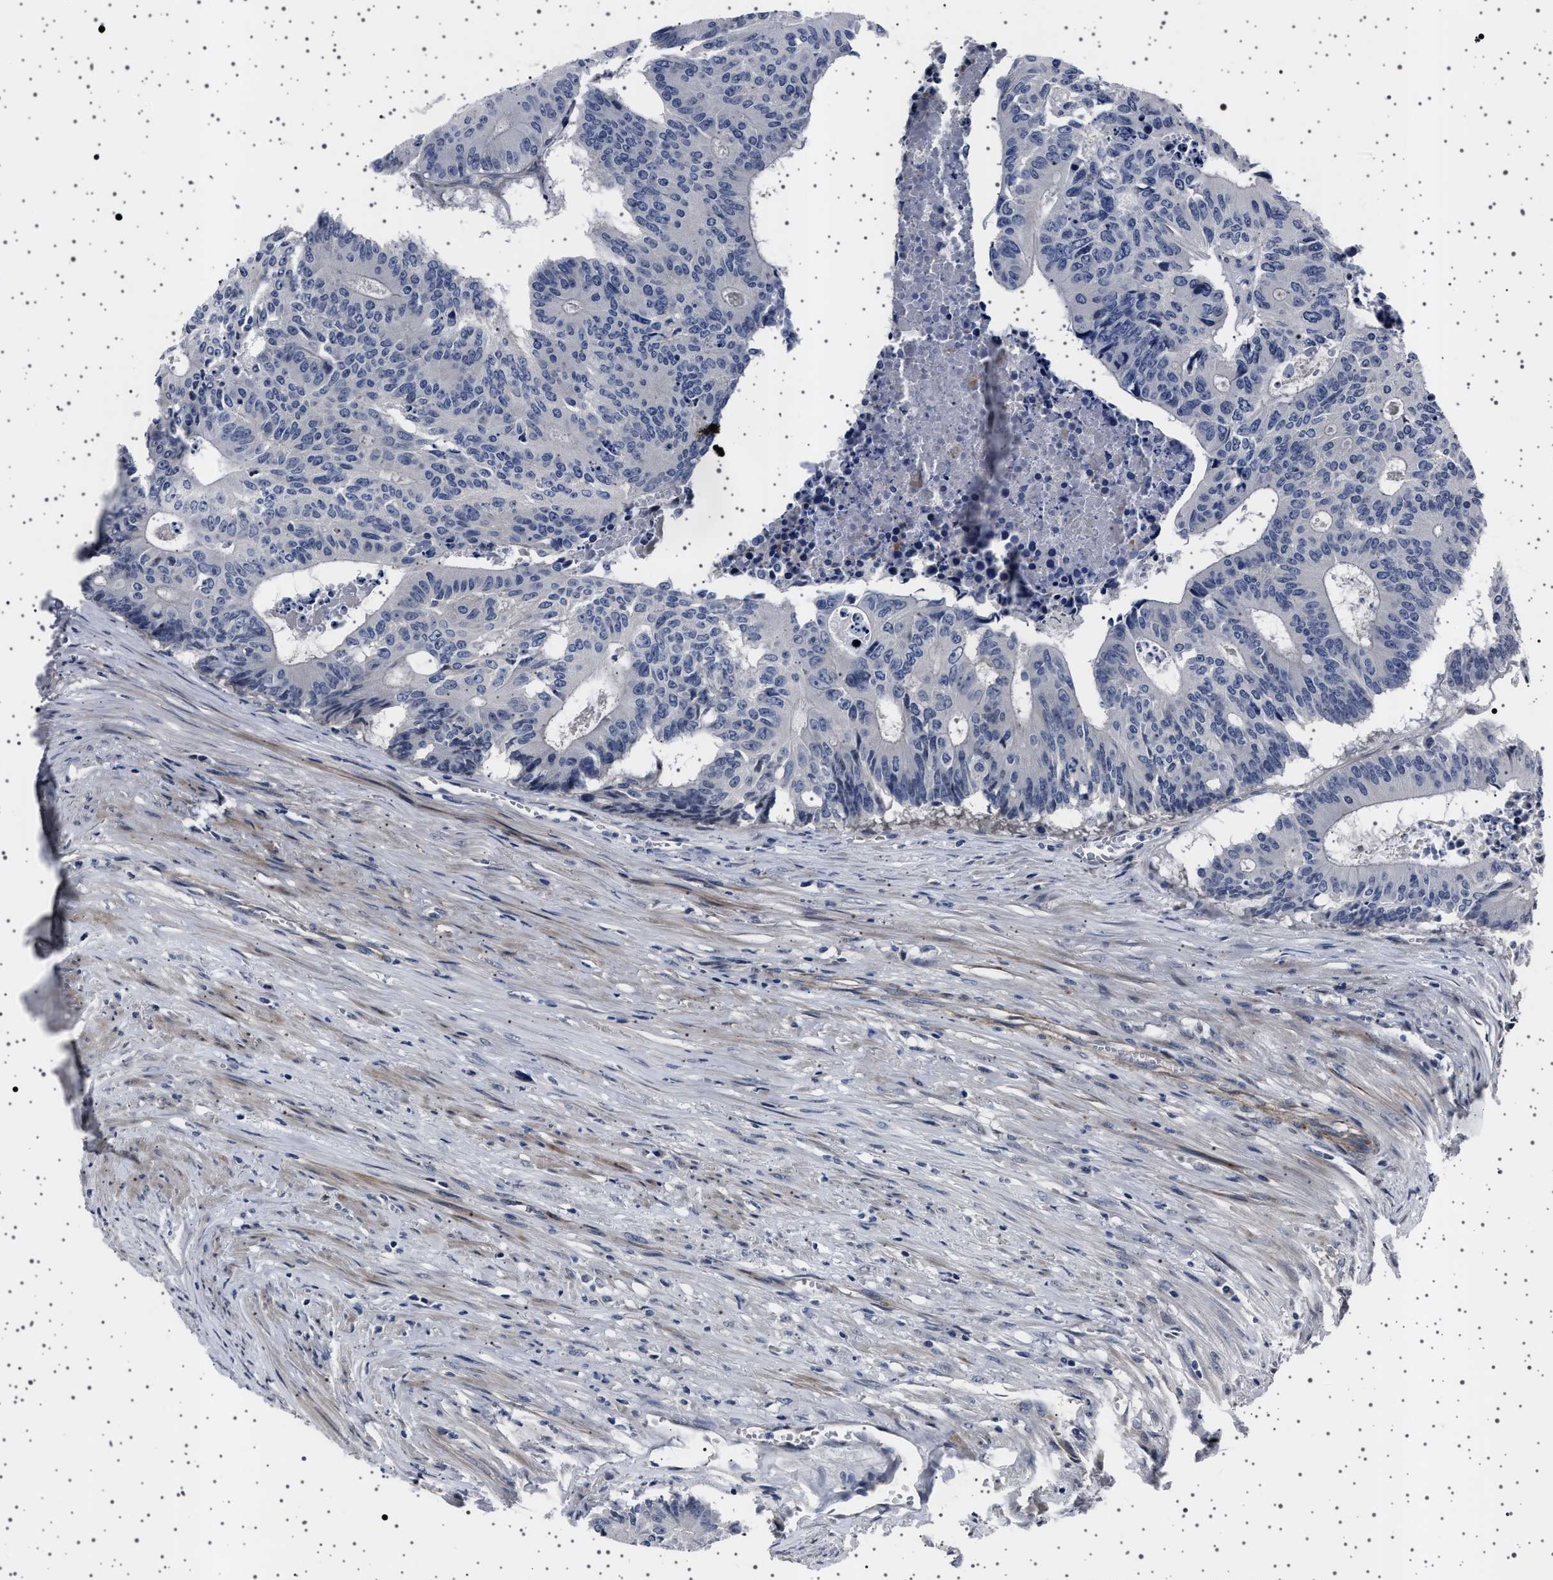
{"staining": {"intensity": "negative", "quantity": "none", "location": "none"}, "tissue": "colorectal cancer", "cell_type": "Tumor cells", "image_type": "cancer", "snomed": [{"axis": "morphology", "description": "Adenocarcinoma, NOS"}, {"axis": "topography", "description": "Colon"}], "caption": "This image is of colorectal adenocarcinoma stained with immunohistochemistry to label a protein in brown with the nuclei are counter-stained blue. There is no staining in tumor cells. (DAB immunohistochemistry (IHC), high magnification).", "gene": "PAK5", "patient": {"sex": "male", "age": 87}}